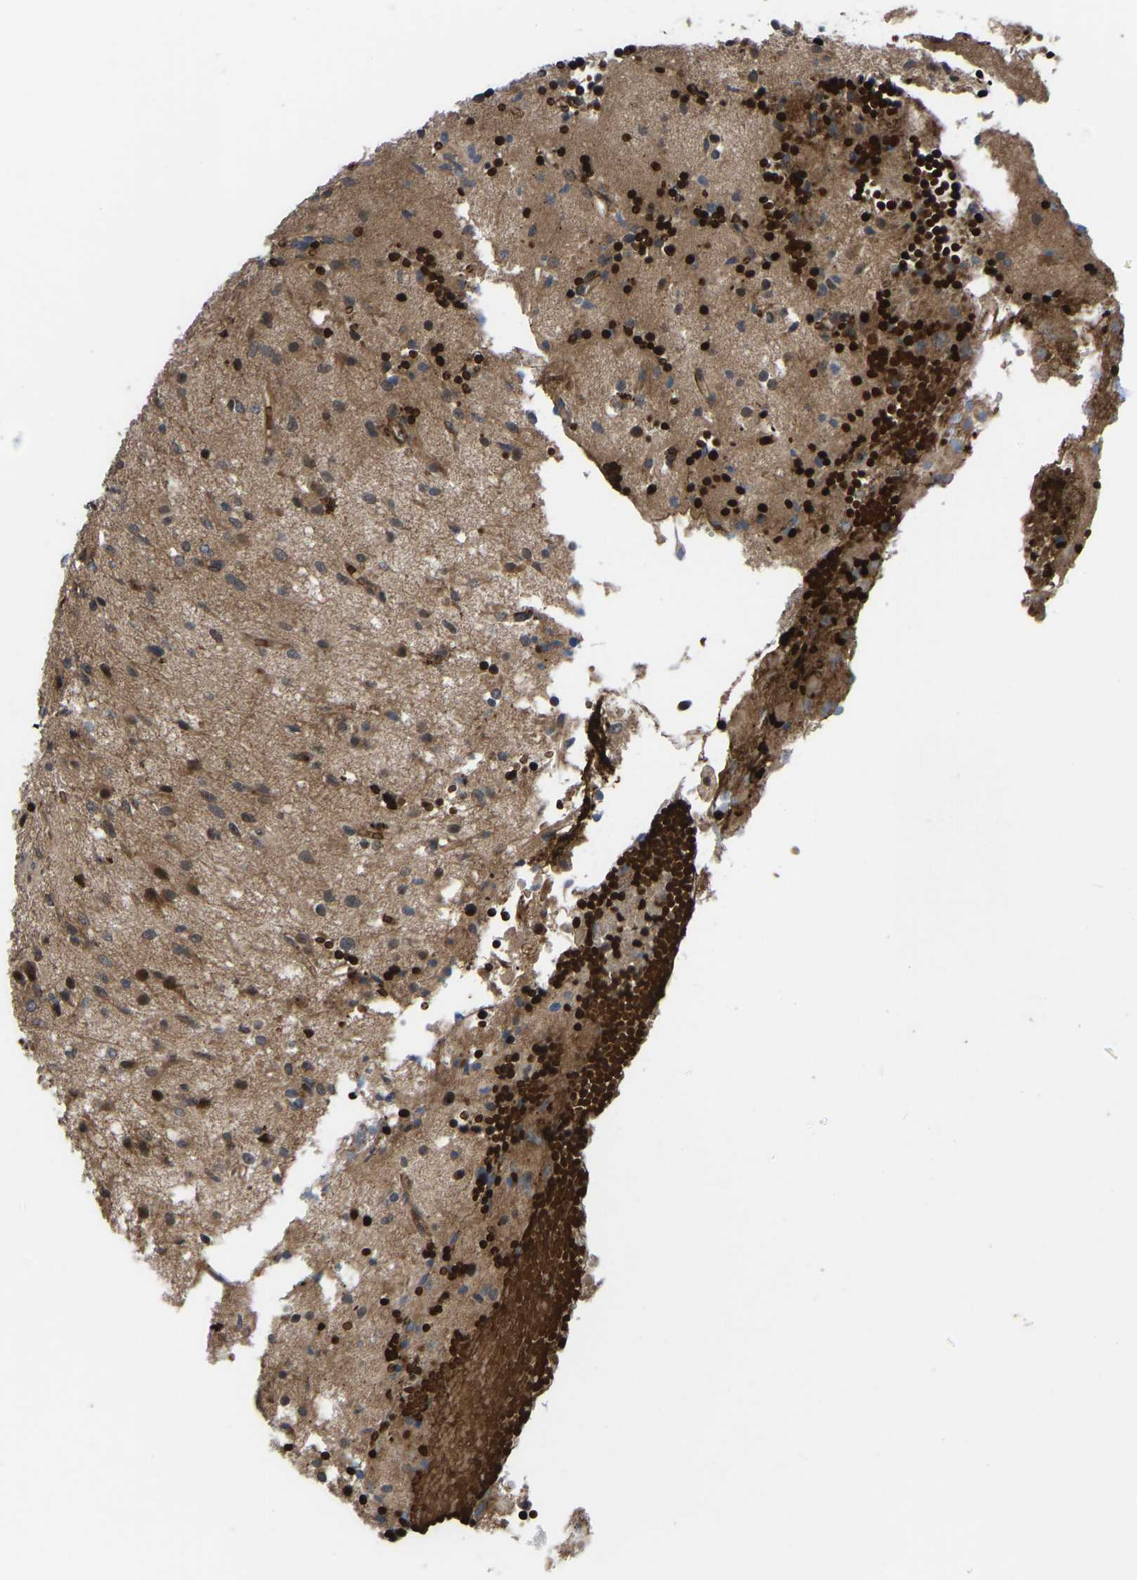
{"staining": {"intensity": "moderate", "quantity": ">75%", "location": "cytoplasmic/membranous,nuclear"}, "tissue": "glioma", "cell_type": "Tumor cells", "image_type": "cancer", "snomed": [{"axis": "morphology", "description": "Glioma, malignant, High grade"}, {"axis": "topography", "description": "Brain"}], "caption": "High-magnification brightfield microscopy of glioma stained with DAB (3,3'-diaminobenzidine) (brown) and counterstained with hematoxylin (blue). tumor cells exhibit moderate cytoplasmic/membranous and nuclear expression is present in approximately>75% of cells.", "gene": "CYP7B1", "patient": {"sex": "female", "age": 59}}